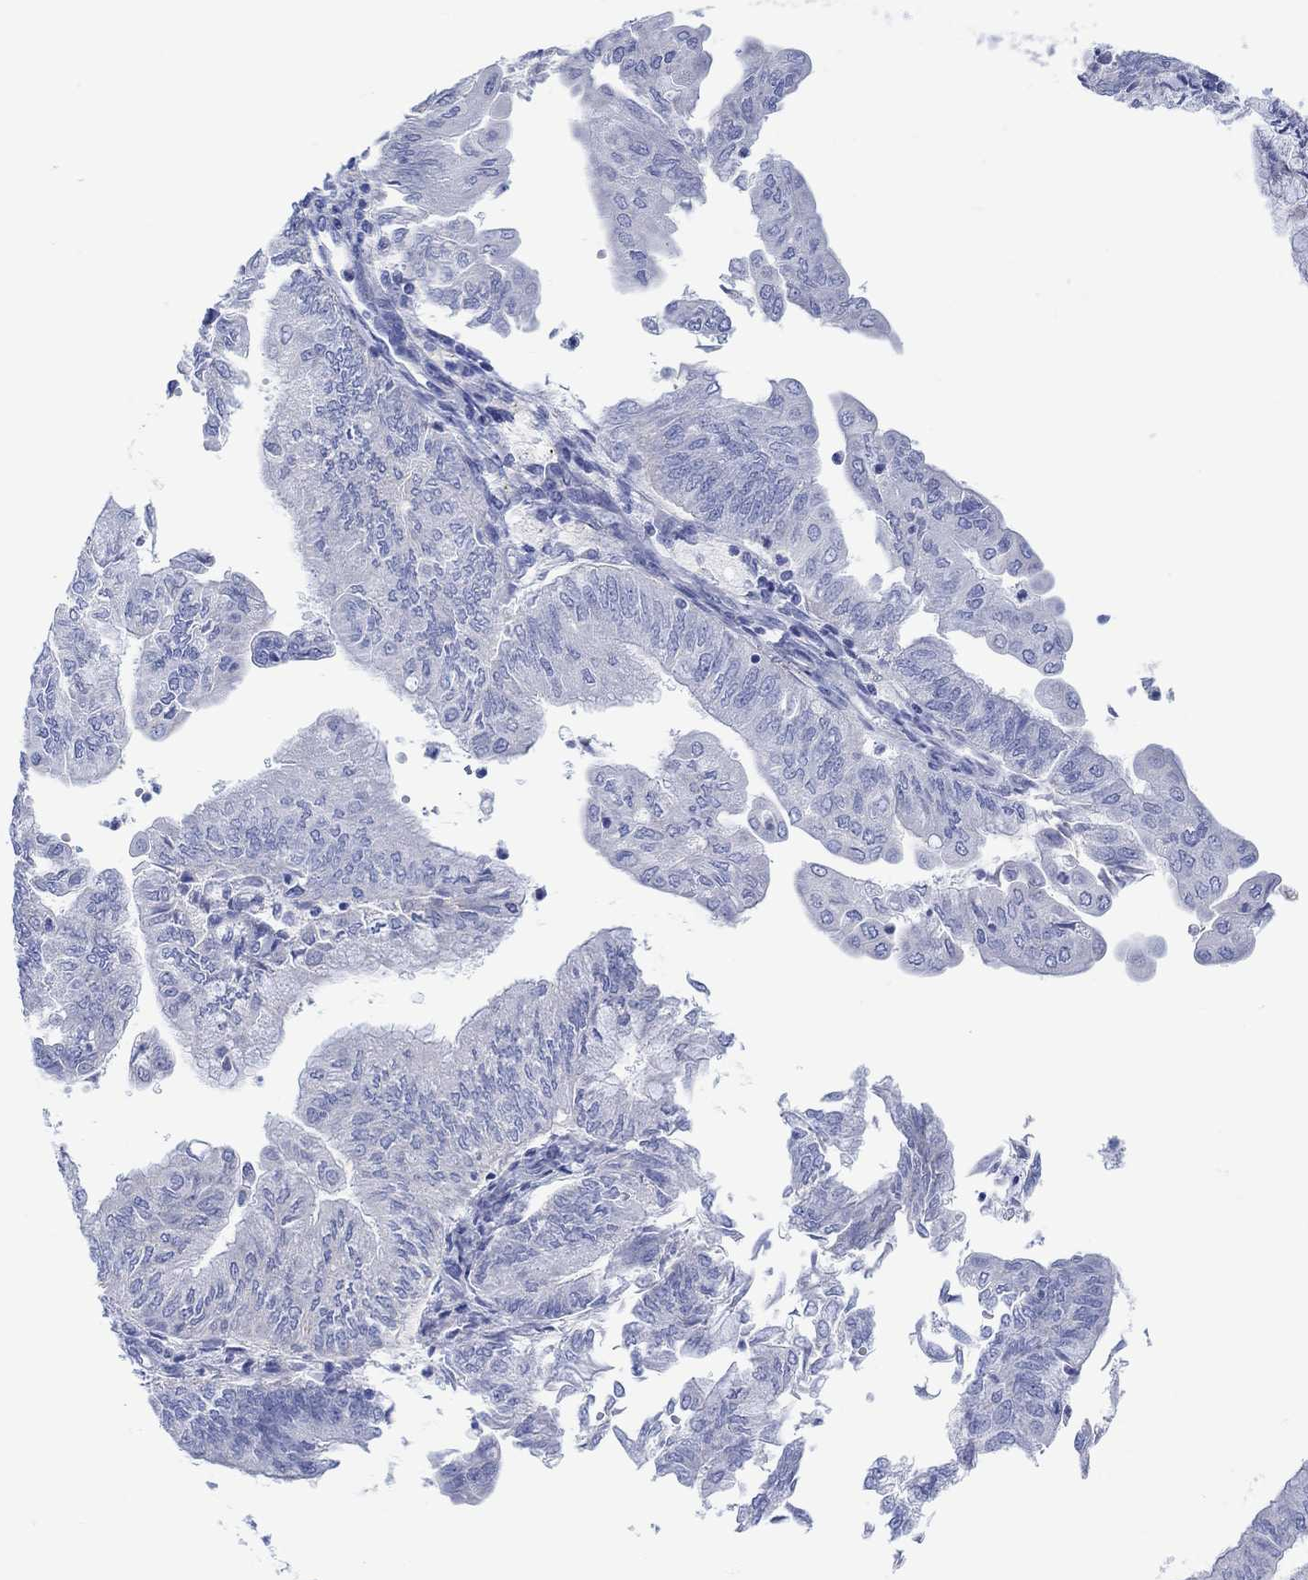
{"staining": {"intensity": "negative", "quantity": "none", "location": "none"}, "tissue": "endometrial cancer", "cell_type": "Tumor cells", "image_type": "cancer", "snomed": [{"axis": "morphology", "description": "Adenocarcinoma, NOS"}, {"axis": "topography", "description": "Endometrium"}], "caption": "This is a micrograph of immunohistochemistry staining of endometrial cancer (adenocarcinoma), which shows no staining in tumor cells. (Brightfield microscopy of DAB immunohistochemistry at high magnification).", "gene": "REEP6", "patient": {"sex": "female", "age": 59}}